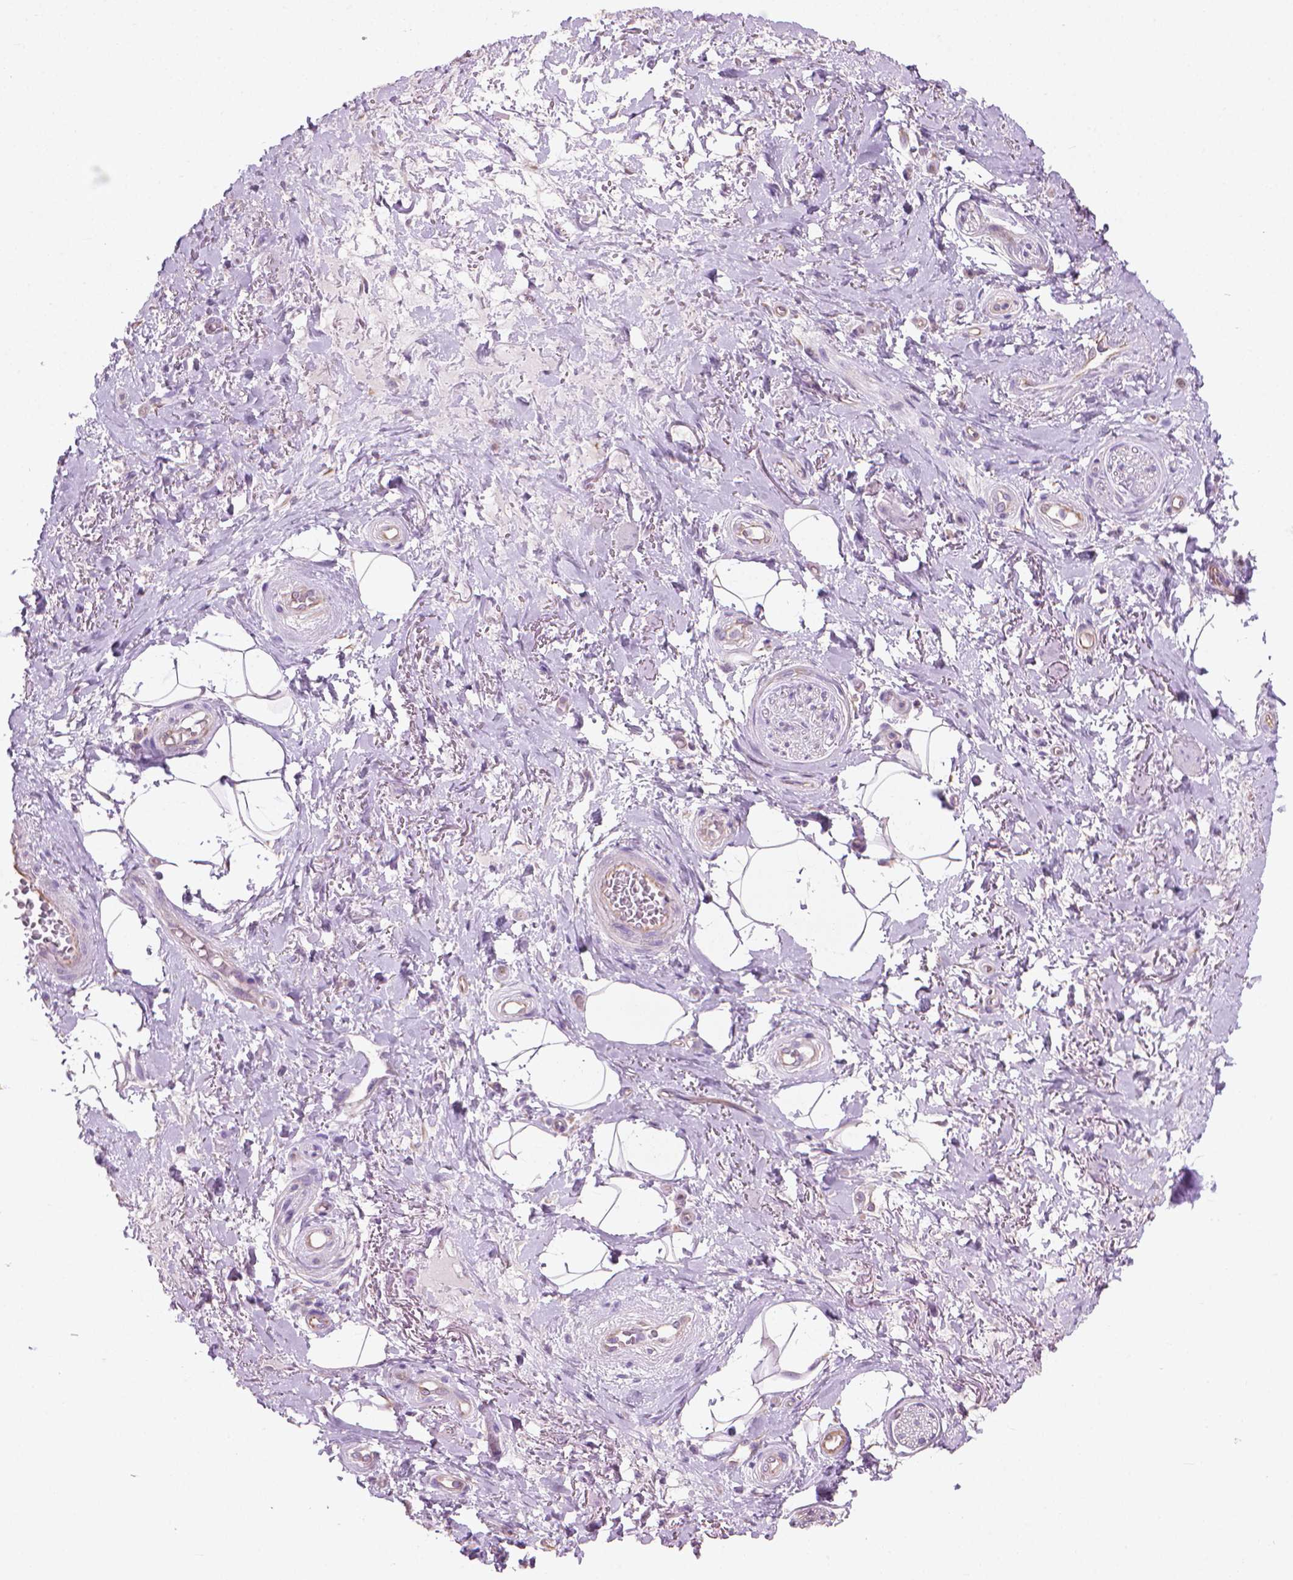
{"staining": {"intensity": "negative", "quantity": "none", "location": "none"}, "tissue": "adipose tissue", "cell_type": "Adipocytes", "image_type": "normal", "snomed": [{"axis": "morphology", "description": "Normal tissue, NOS"}, {"axis": "topography", "description": "Anal"}, {"axis": "topography", "description": "Peripheral nerve tissue"}], "caption": "Immunohistochemical staining of benign adipose tissue shows no significant positivity in adipocytes. (DAB IHC with hematoxylin counter stain).", "gene": "KRT73", "patient": {"sex": "male", "age": 53}}